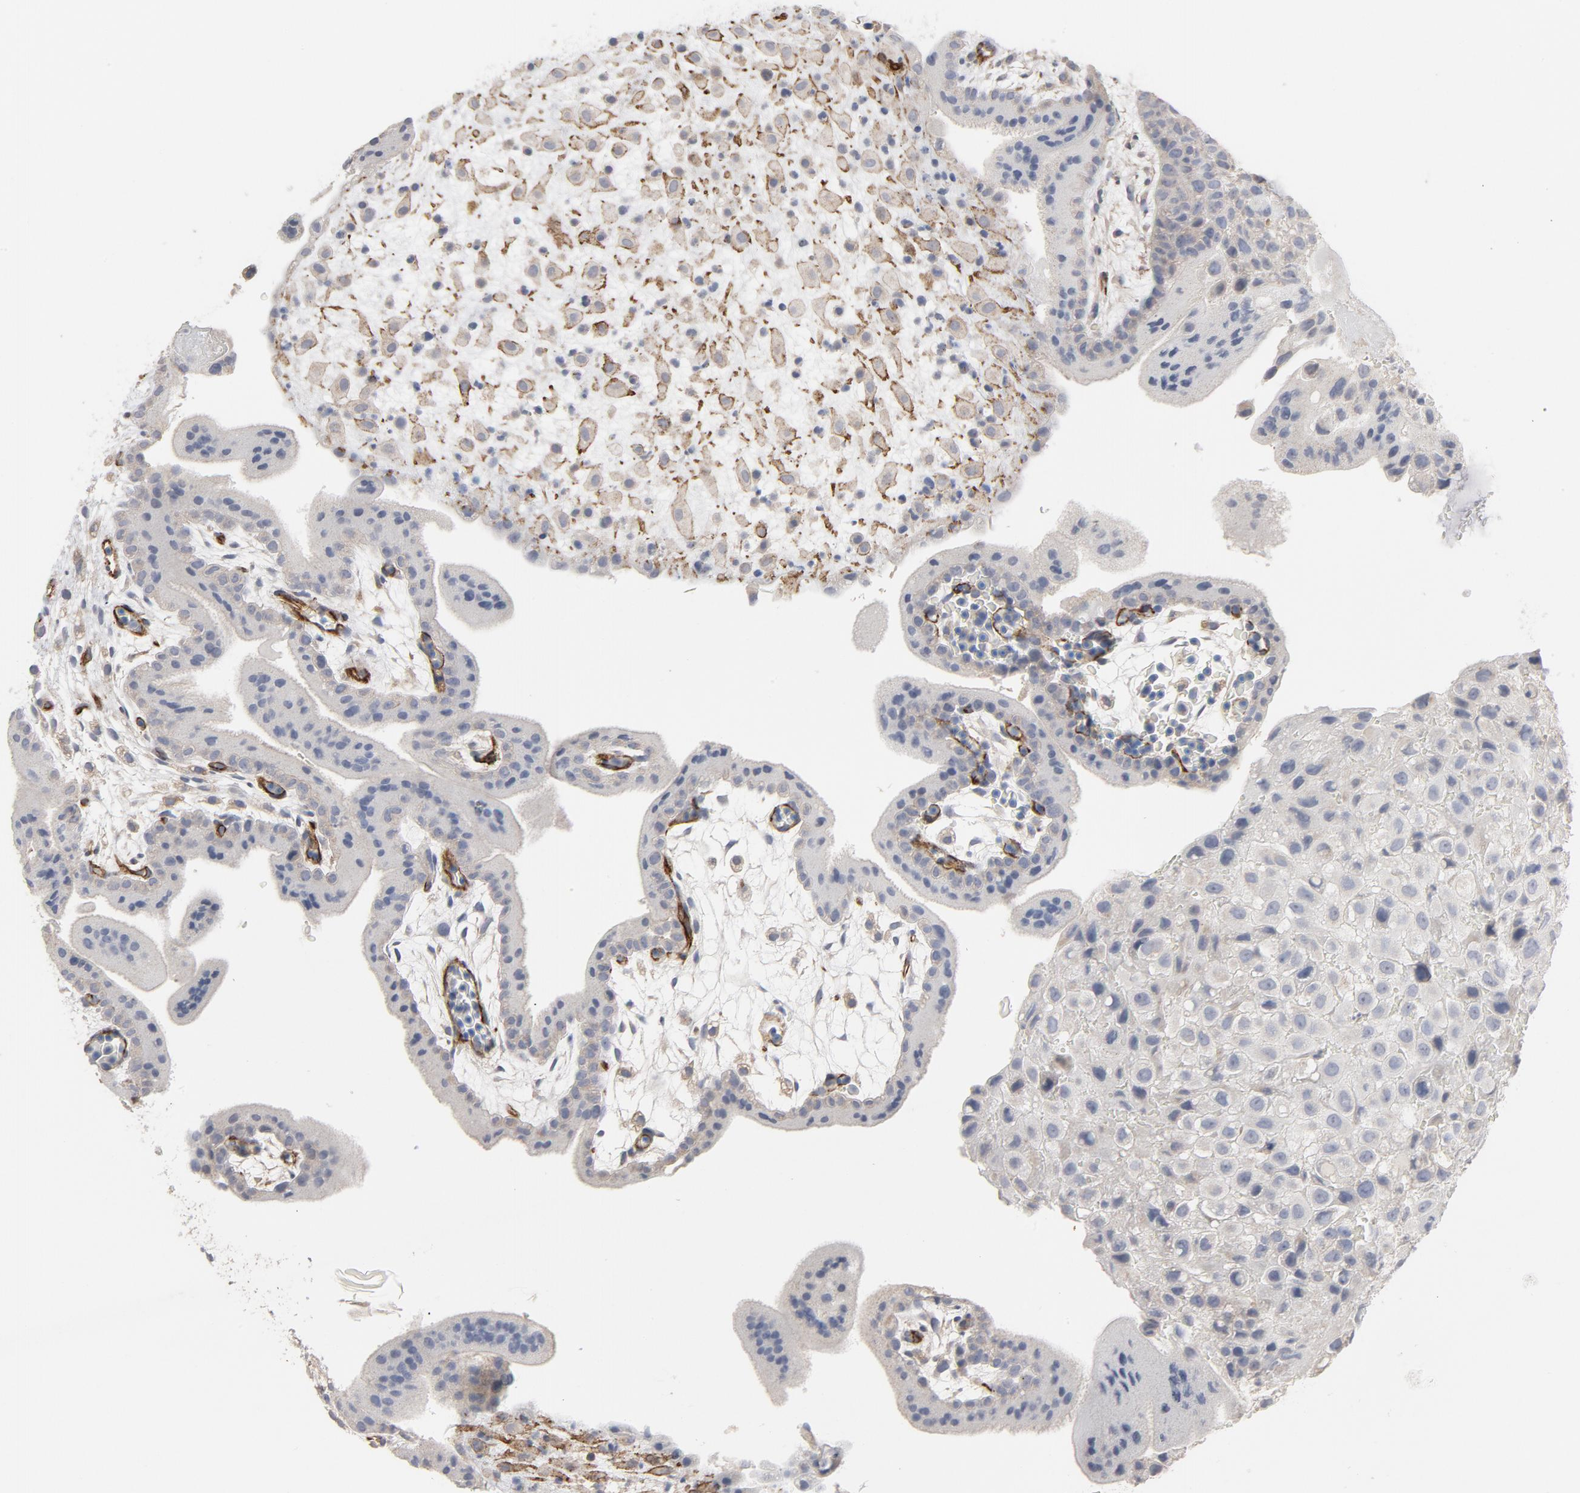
{"staining": {"intensity": "moderate", "quantity": "<25%", "location": "cytoplasmic/membranous"}, "tissue": "placenta", "cell_type": "Decidual cells", "image_type": "normal", "snomed": [{"axis": "morphology", "description": "Normal tissue, NOS"}, {"axis": "topography", "description": "Placenta"}], "caption": "Placenta stained with immunohistochemistry demonstrates moderate cytoplasmic/membranous expression in approximately <25% of decidual cells.", "gene": "GNG2", "patient": {"sex": "female", "age": 35}}